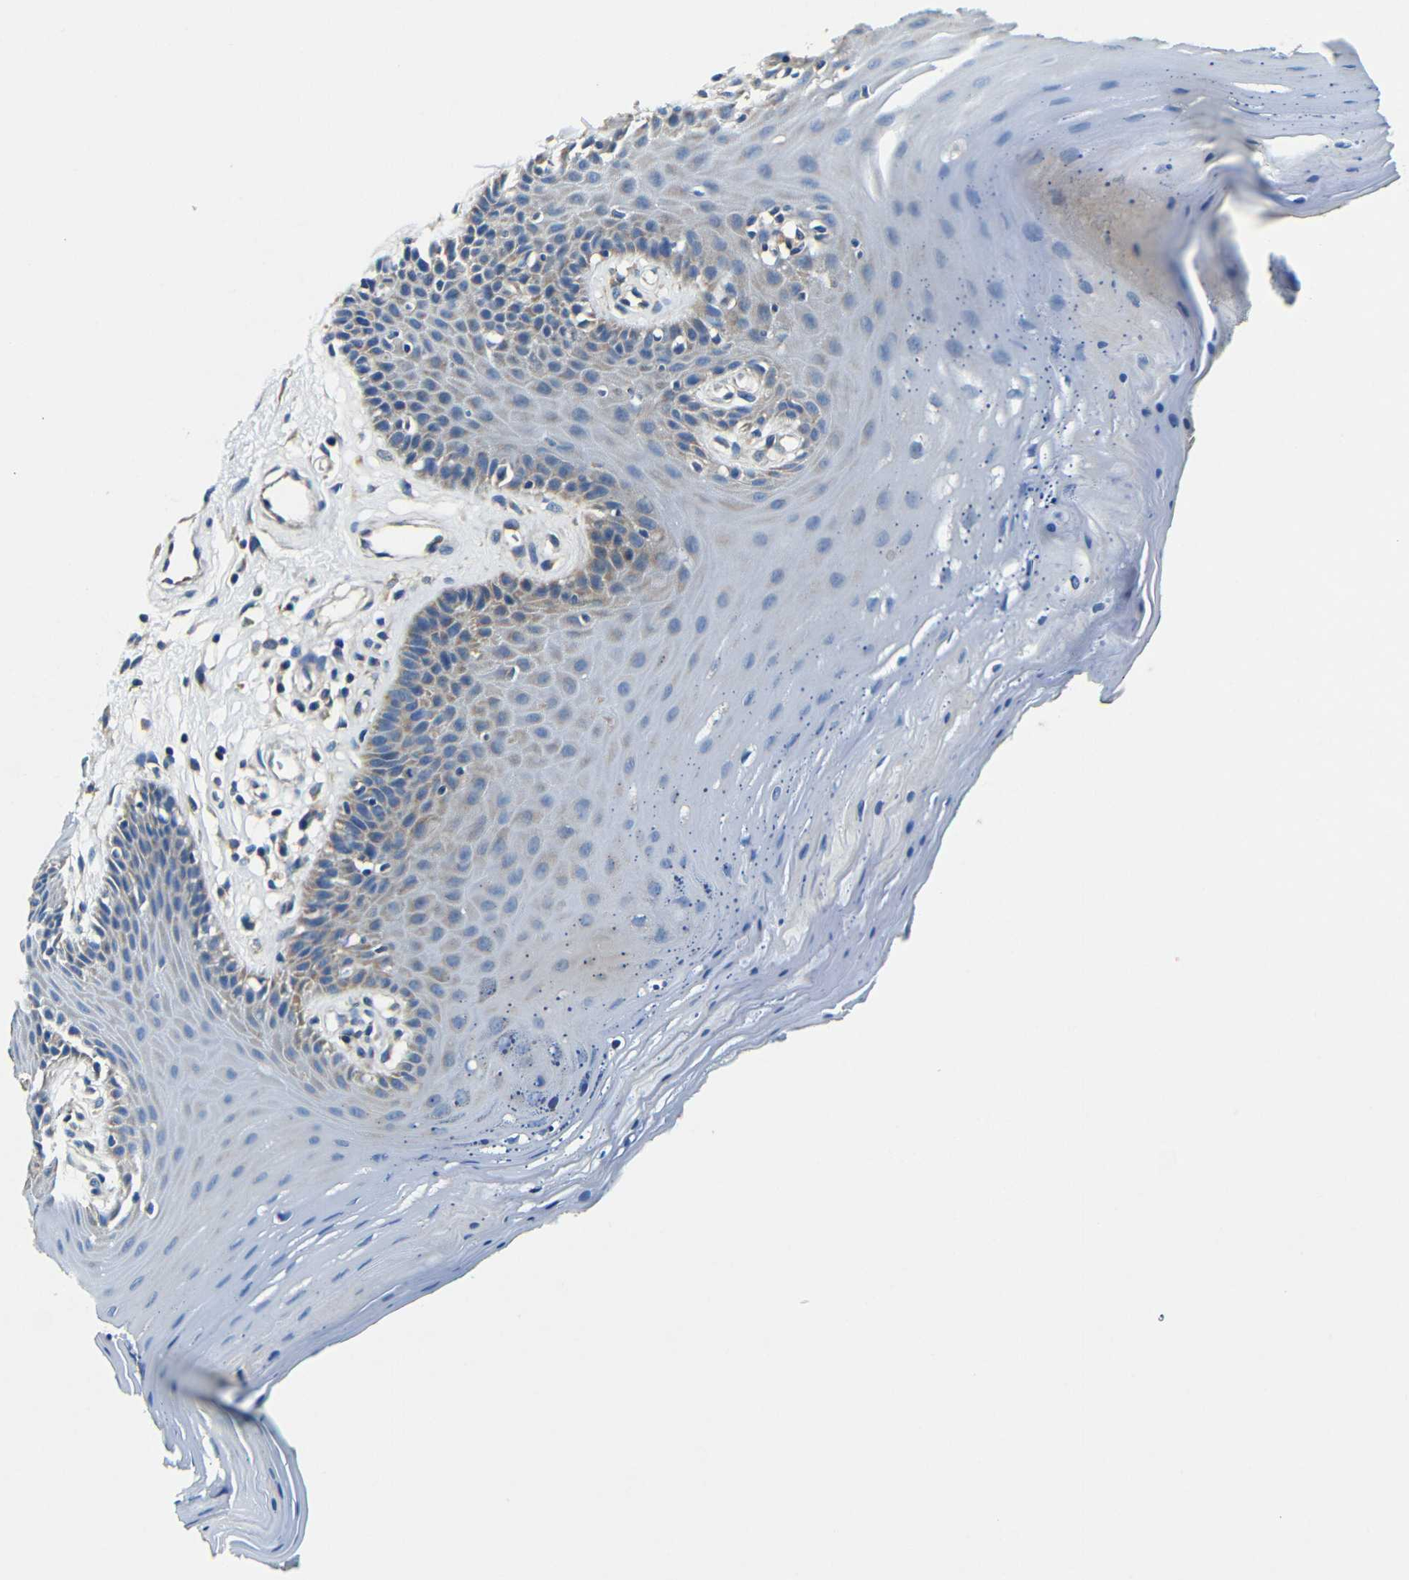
{"staining": {"intensity": "weak", "quantity": "<25%", "location": "cytoplasmic/membranous"}, "tissue": "oral mucosa", "cell_type": "Squamous epithelial cells", "image_type": "normal", "snomed": [{"axis": "morphology", "description": "Normal tissue, NOS"}, {"axis": "topography", "description": "Skeletal muscle"}, {"axis": "topography", "description": "Oral tissue"}], "caption": "High magnification brightfield microscopy of normal oral mucosa stained with DAB (3,3'-diaminobenzidine) (brown) and counterstained with hematoxylin (blue): squamous epithelial cells show no significant staining. (Immunohistochemistry (ihc), brightfield microscopy, high magnification).", "gene": "MTX1", "patient": {"sex": "male", "age": 58}}